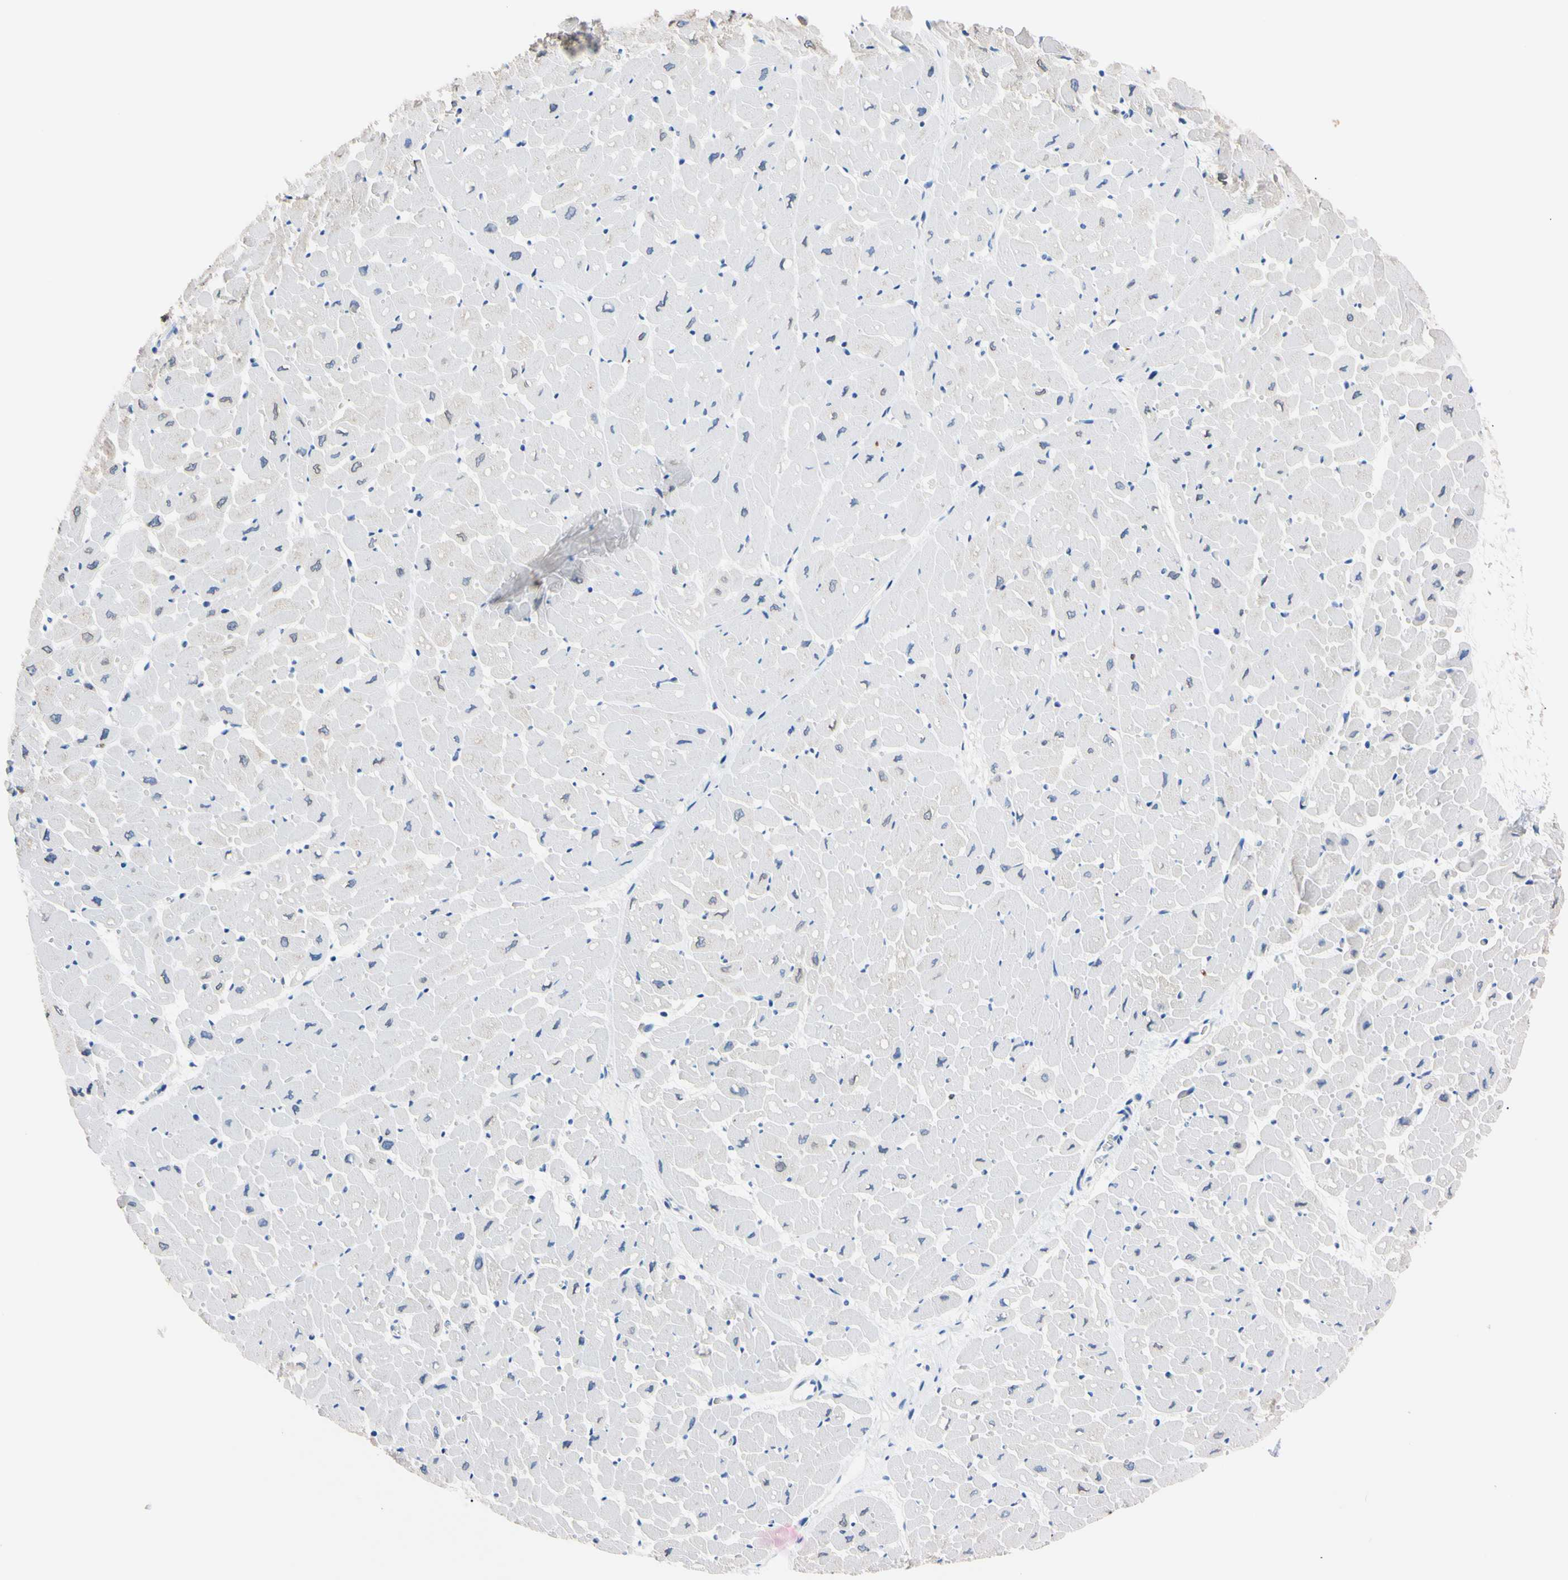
{"staining": {"intensity": "negative", "quantity": "none", "location": "none"}, "tissue": "heart muscle", "cell_type": "Cardiomyocytes", "image_type": "normal", "snomed": [{"axis": "morphology", "description": "Normal tissue, NOS"}, {"axis": "topography", "description": "Heart"}], "caption": "There is no significant staining in cardiomyocytes of heart muscle. (Stains: DAB (3,3'-diaminobenzidine) immunohistochemistry (IHC) with hematoxylin counter stain, Microscopy: brightfield microscopy at high magnification).", "gene": "NCF4", "patient": {"sex": "male", "age": 45}}